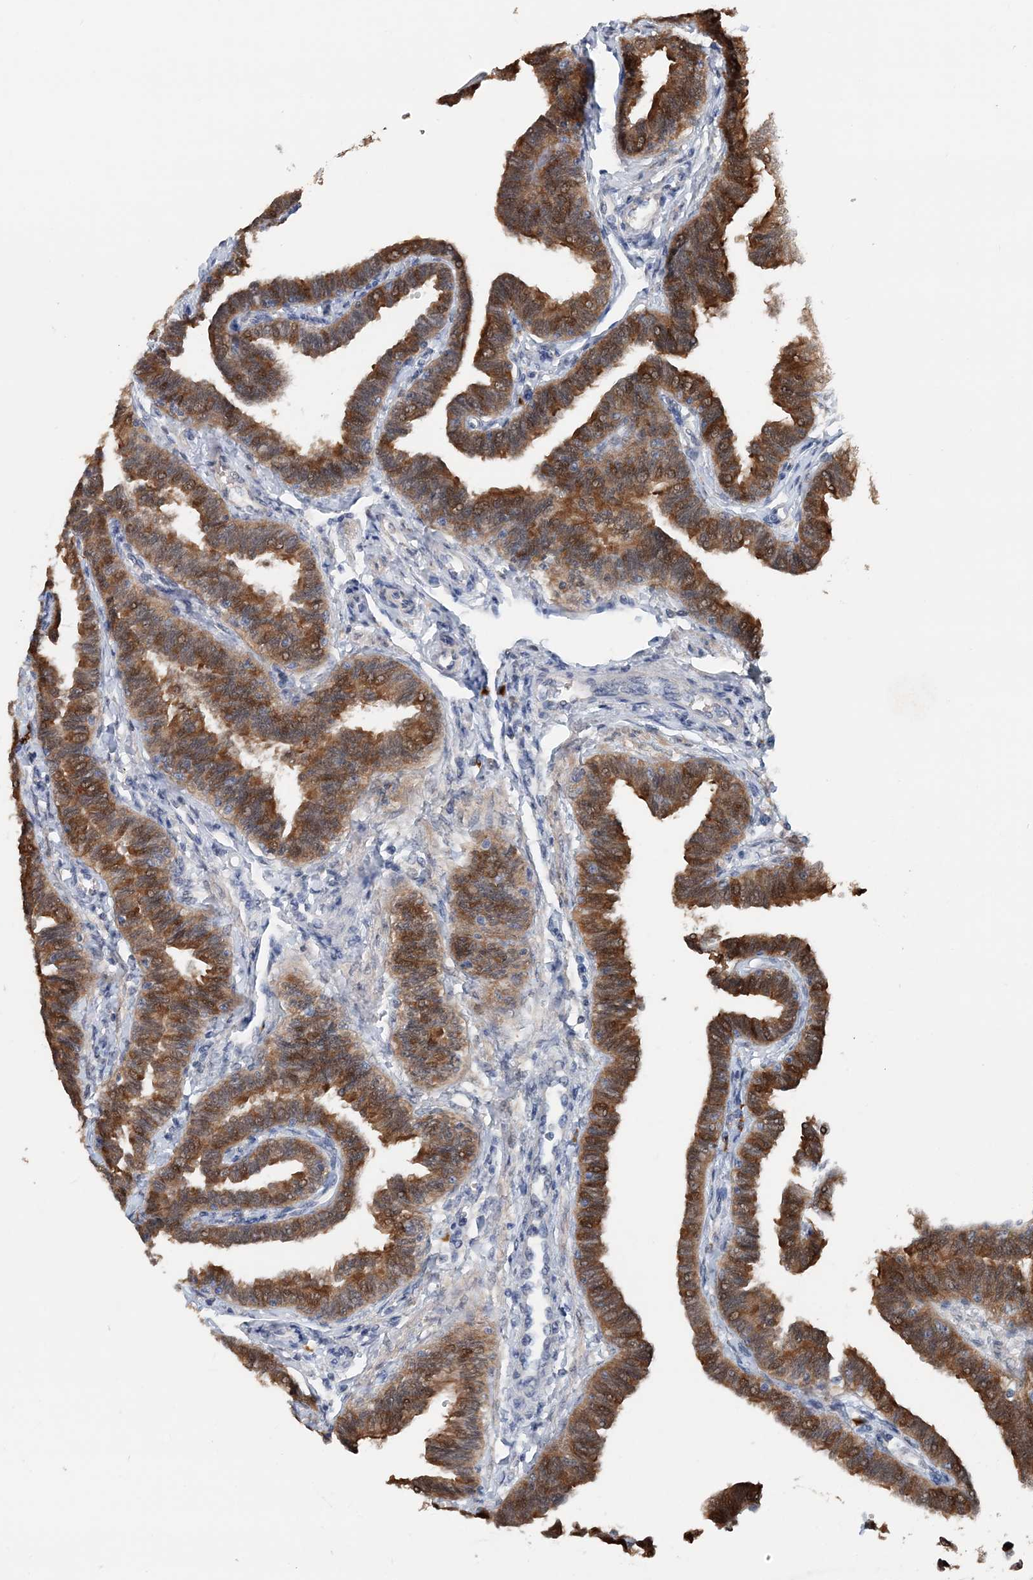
{"staining": {"intensity": "strong", "quantity": ">75%", "location": "cytoplasmic/membranous,nuclear"}, "tissue": "fallopian tube", "cell_type": "Glandular cells", "image_type": "normal", "snomed": [{"axis": "morphology", "description": "Normal tissue, NOS"}, {"axis": "topography", "description": "Fallopian tube"}, {"axis": "topography", "description": "Ovary"}], "caption": "Brown immunohistochemical staining in benign human fallopian tube demonstrates strong cytoplasmic/membranous,nuclear positivity in approximately >75% of glandular cells. Immunohistochemistry (ihc) stains the protein of interest in brown and the nuclei are stained blue.", "gene": "PFN2", "patient": {"sex": "female", "age": 23}}